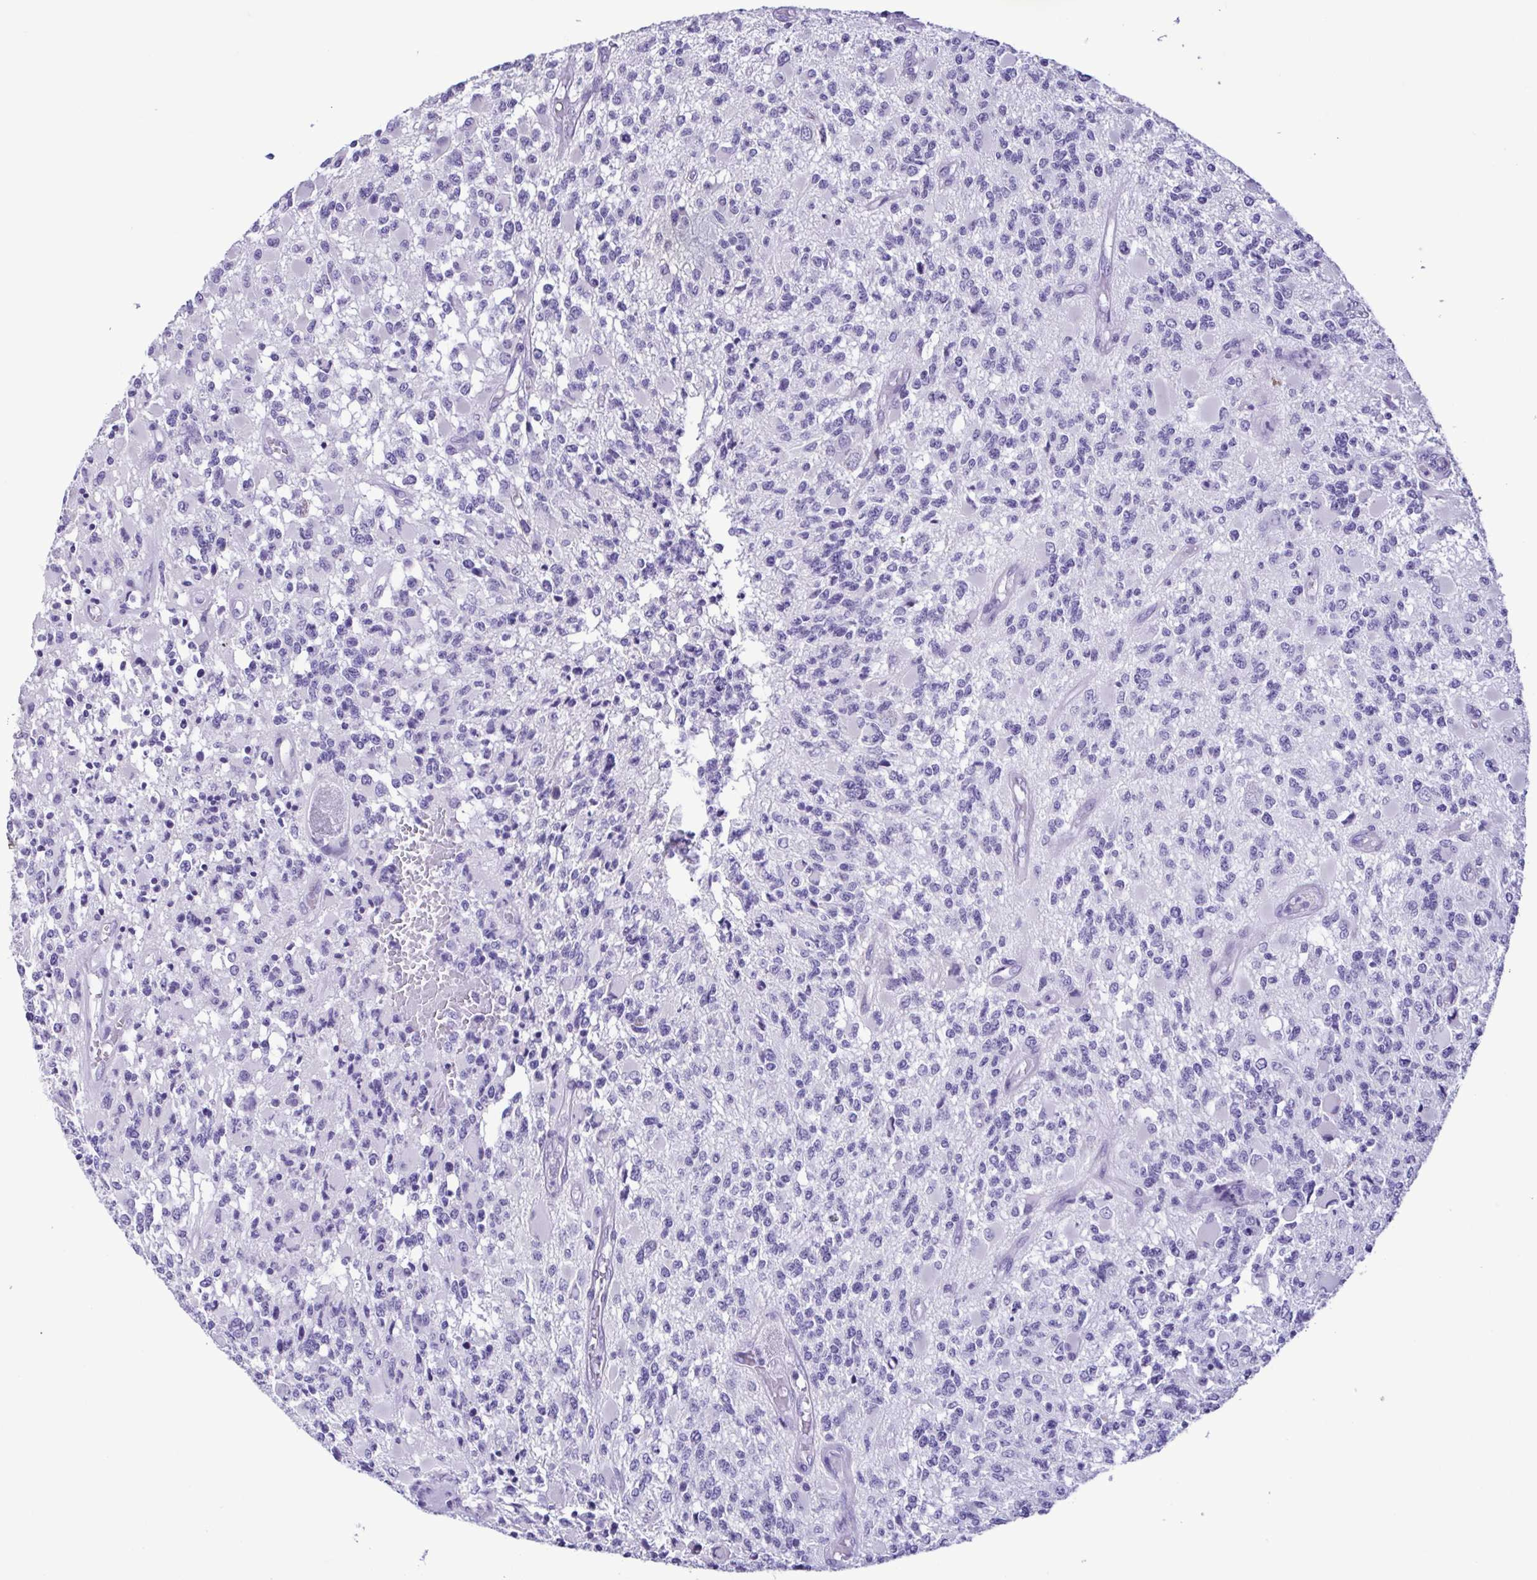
{"staining": {"intensity": "negative", "quantity": "none", "location": "none"}, "tissue": "glioma", "cell_type": "Tumor cells", "image_type": "cancer", "snomed": [{"axis": "morphology", "description": "Glioma, malignant, High grade"}, {"axis": "topography", "description": "Brain"}], "caption": "Micrograph shows no significant protein positivity in tumor cells of malignant high-grade glioma.", "gene": "CBY2", "patient": {"sex": "female", "age": 63}}